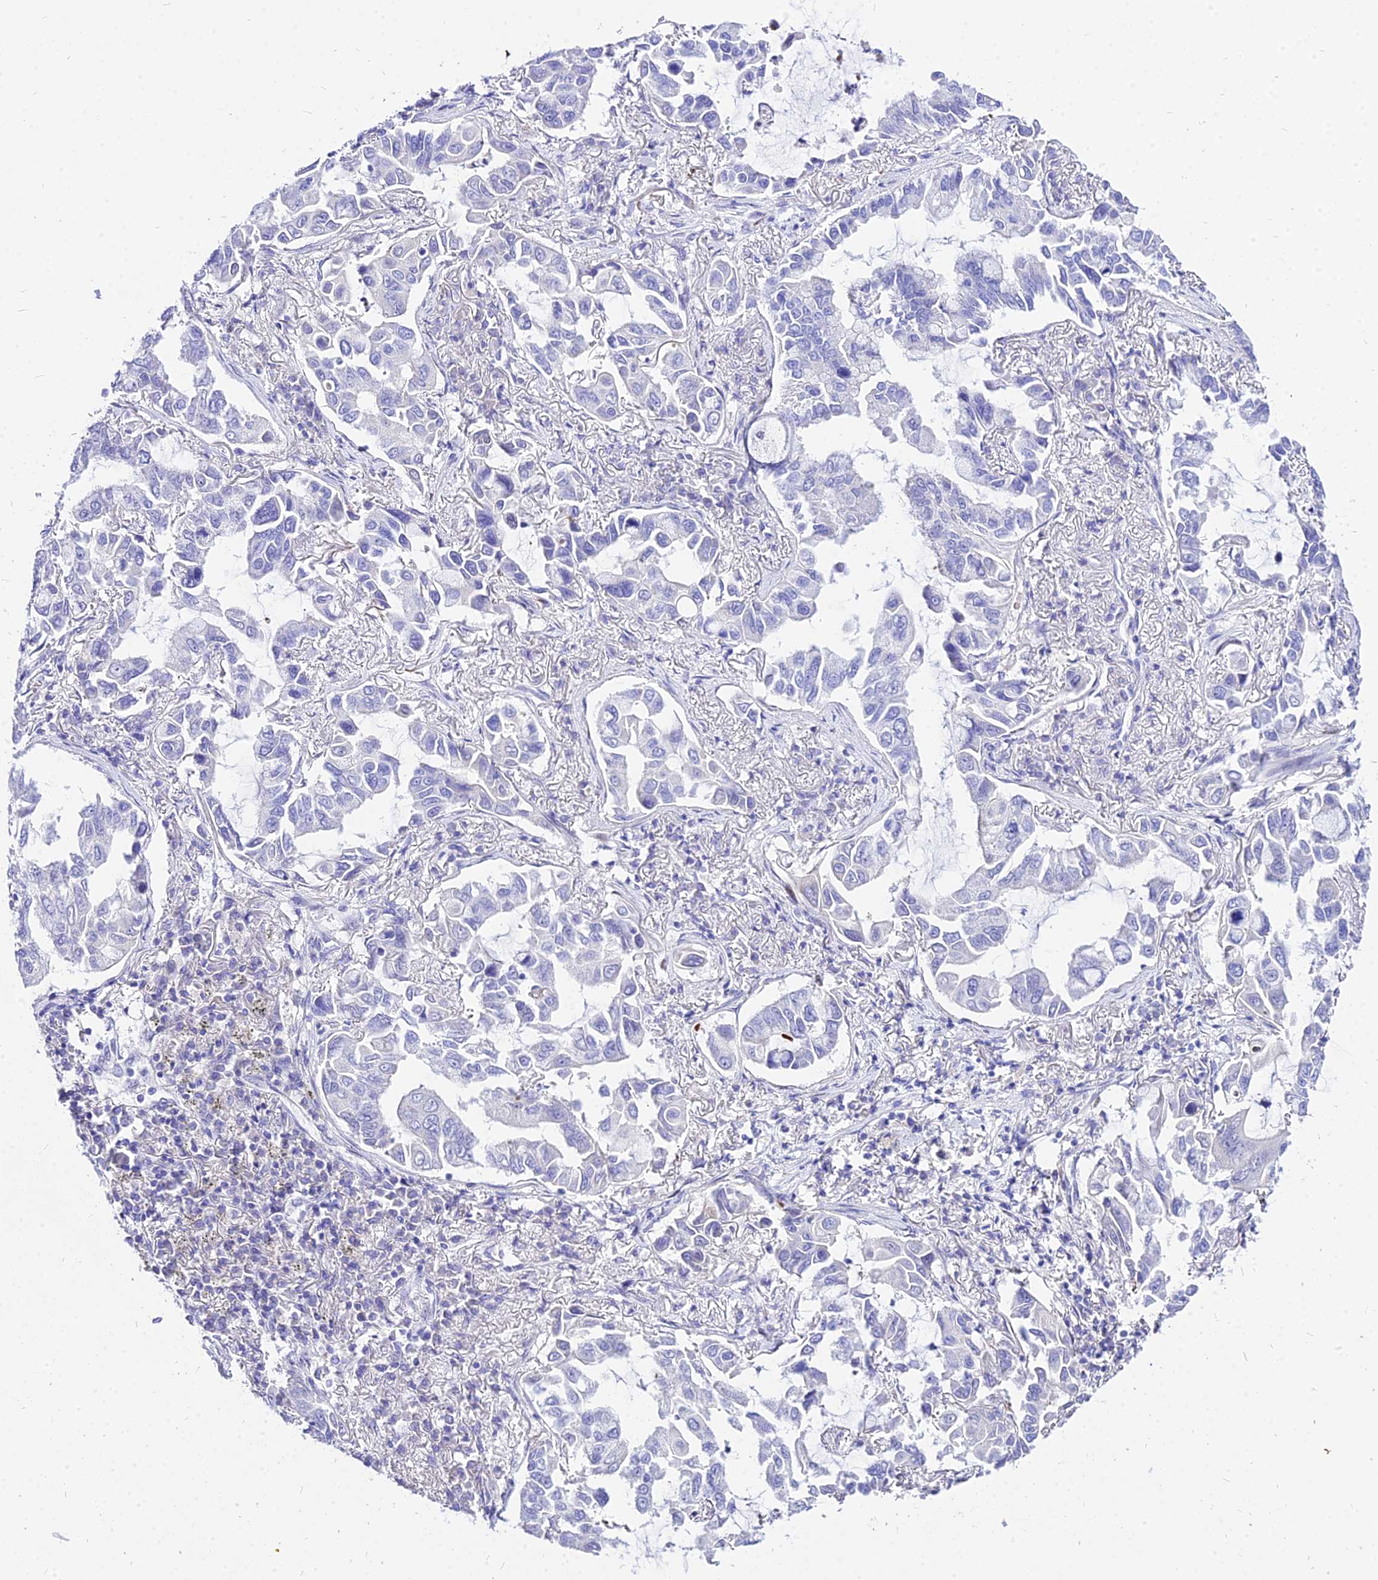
{"staining": {"intensity": "negative", "quantity": "none", "location": "none"}, "tissue": "lung cancer", "cell_type": "Tumor cells", "image_type": "cancer", "snomed": [{"axis": "morphology", "description": "Adenocarcinoma, NOS"}, {"axis": "topography", "description": "Lung"}], "caption": "Immunohistochemistry (IHC) image of adenocarcinoma (lung) stained for a protein (brown), which reveals no positivity in tumor cells.", "gene": "CARD18", "patient": {"sex": "male", "age": 64}}